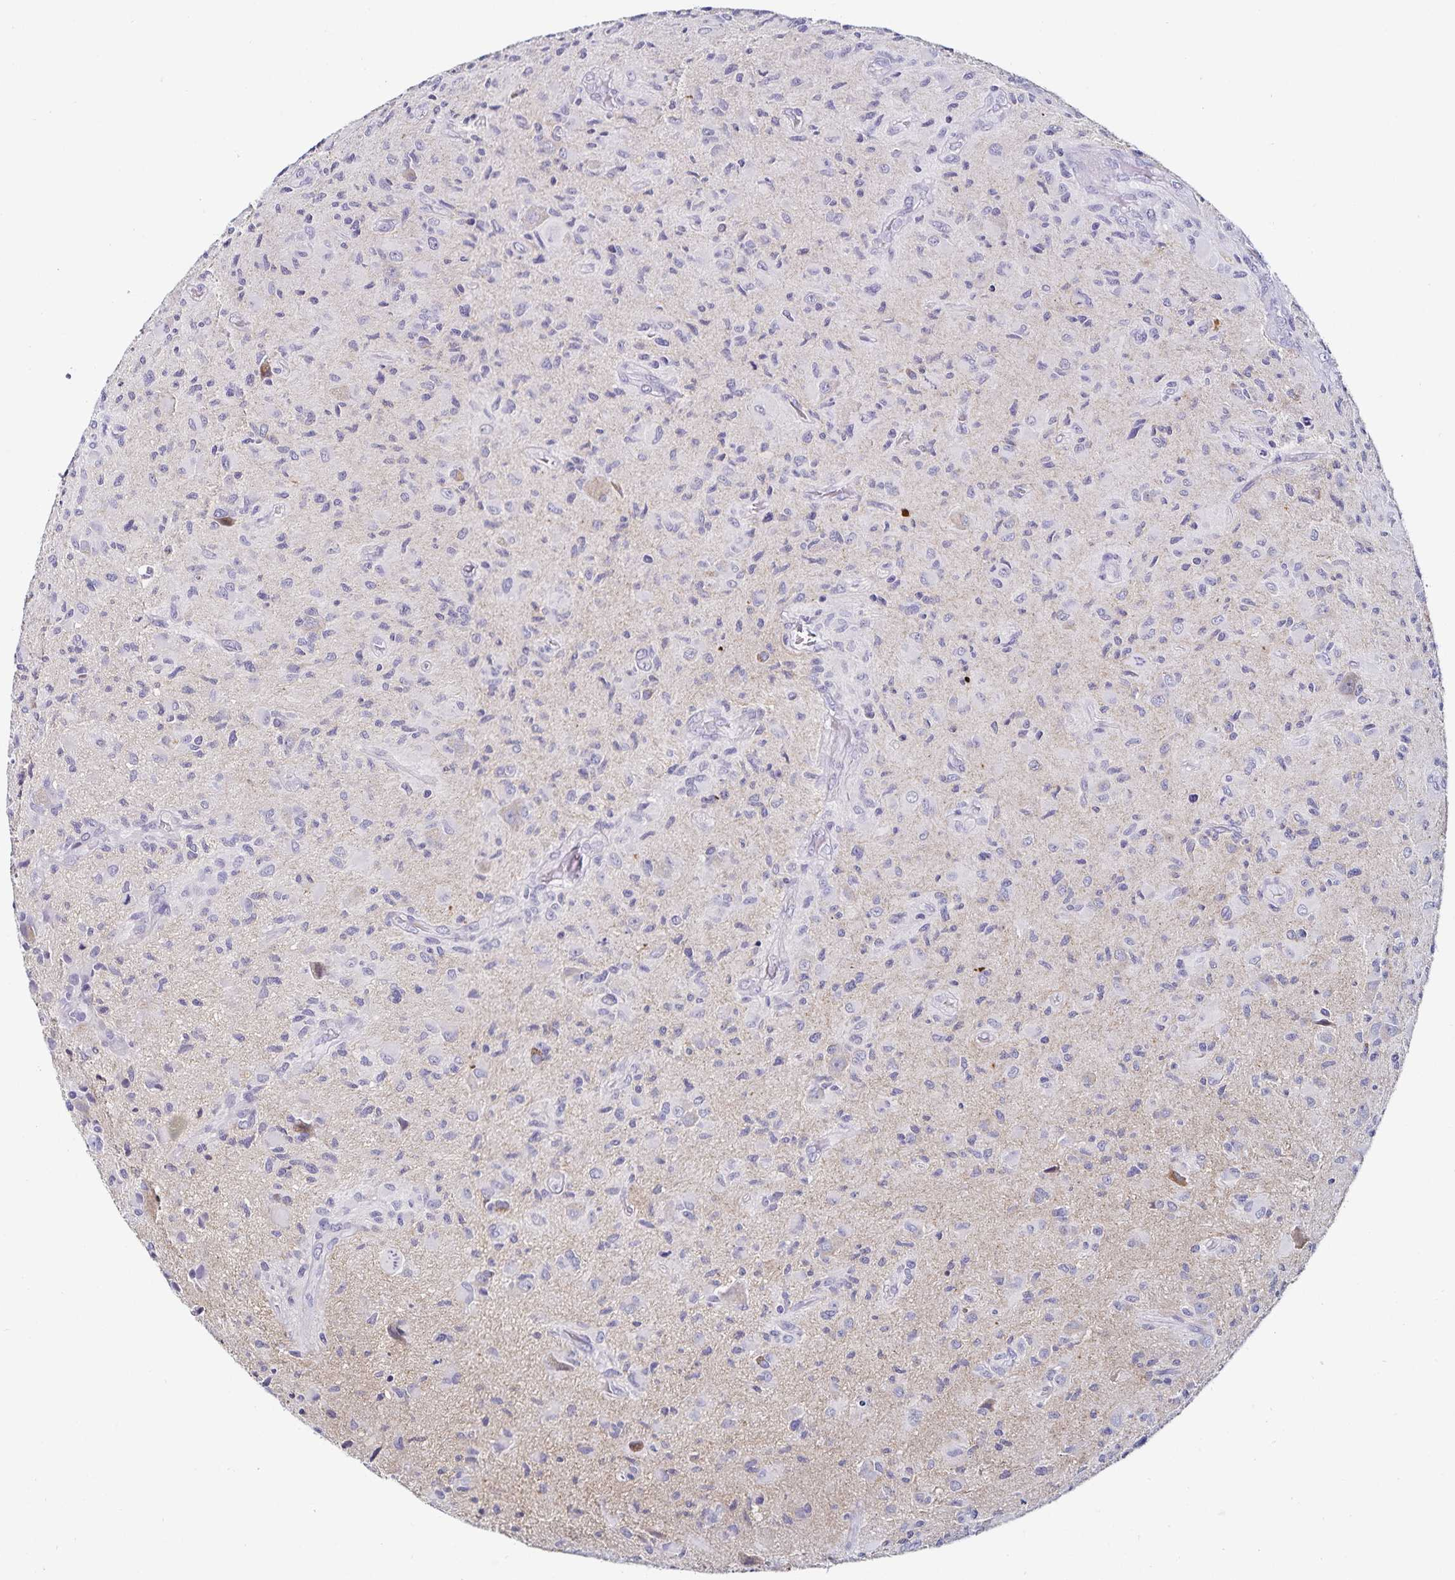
{"staining": {"intensity": "negative", "quantity": "none", "location": "none"}, "tissue": "glioma", "cell_type": "Tumor cells", "image_type": "cancer", "snomed": [{"axis": "morphology", "description": "Glioma, malignant, High grade"}, {"axis": "topography", "description": "Brain"}], "caption": "This is an IHC micrograph of human malignant glioma (high-grade). There is no positivity in tumor cells.", "gene": "TSPAN7", "patient": {"sex": "female", "age": 65}}